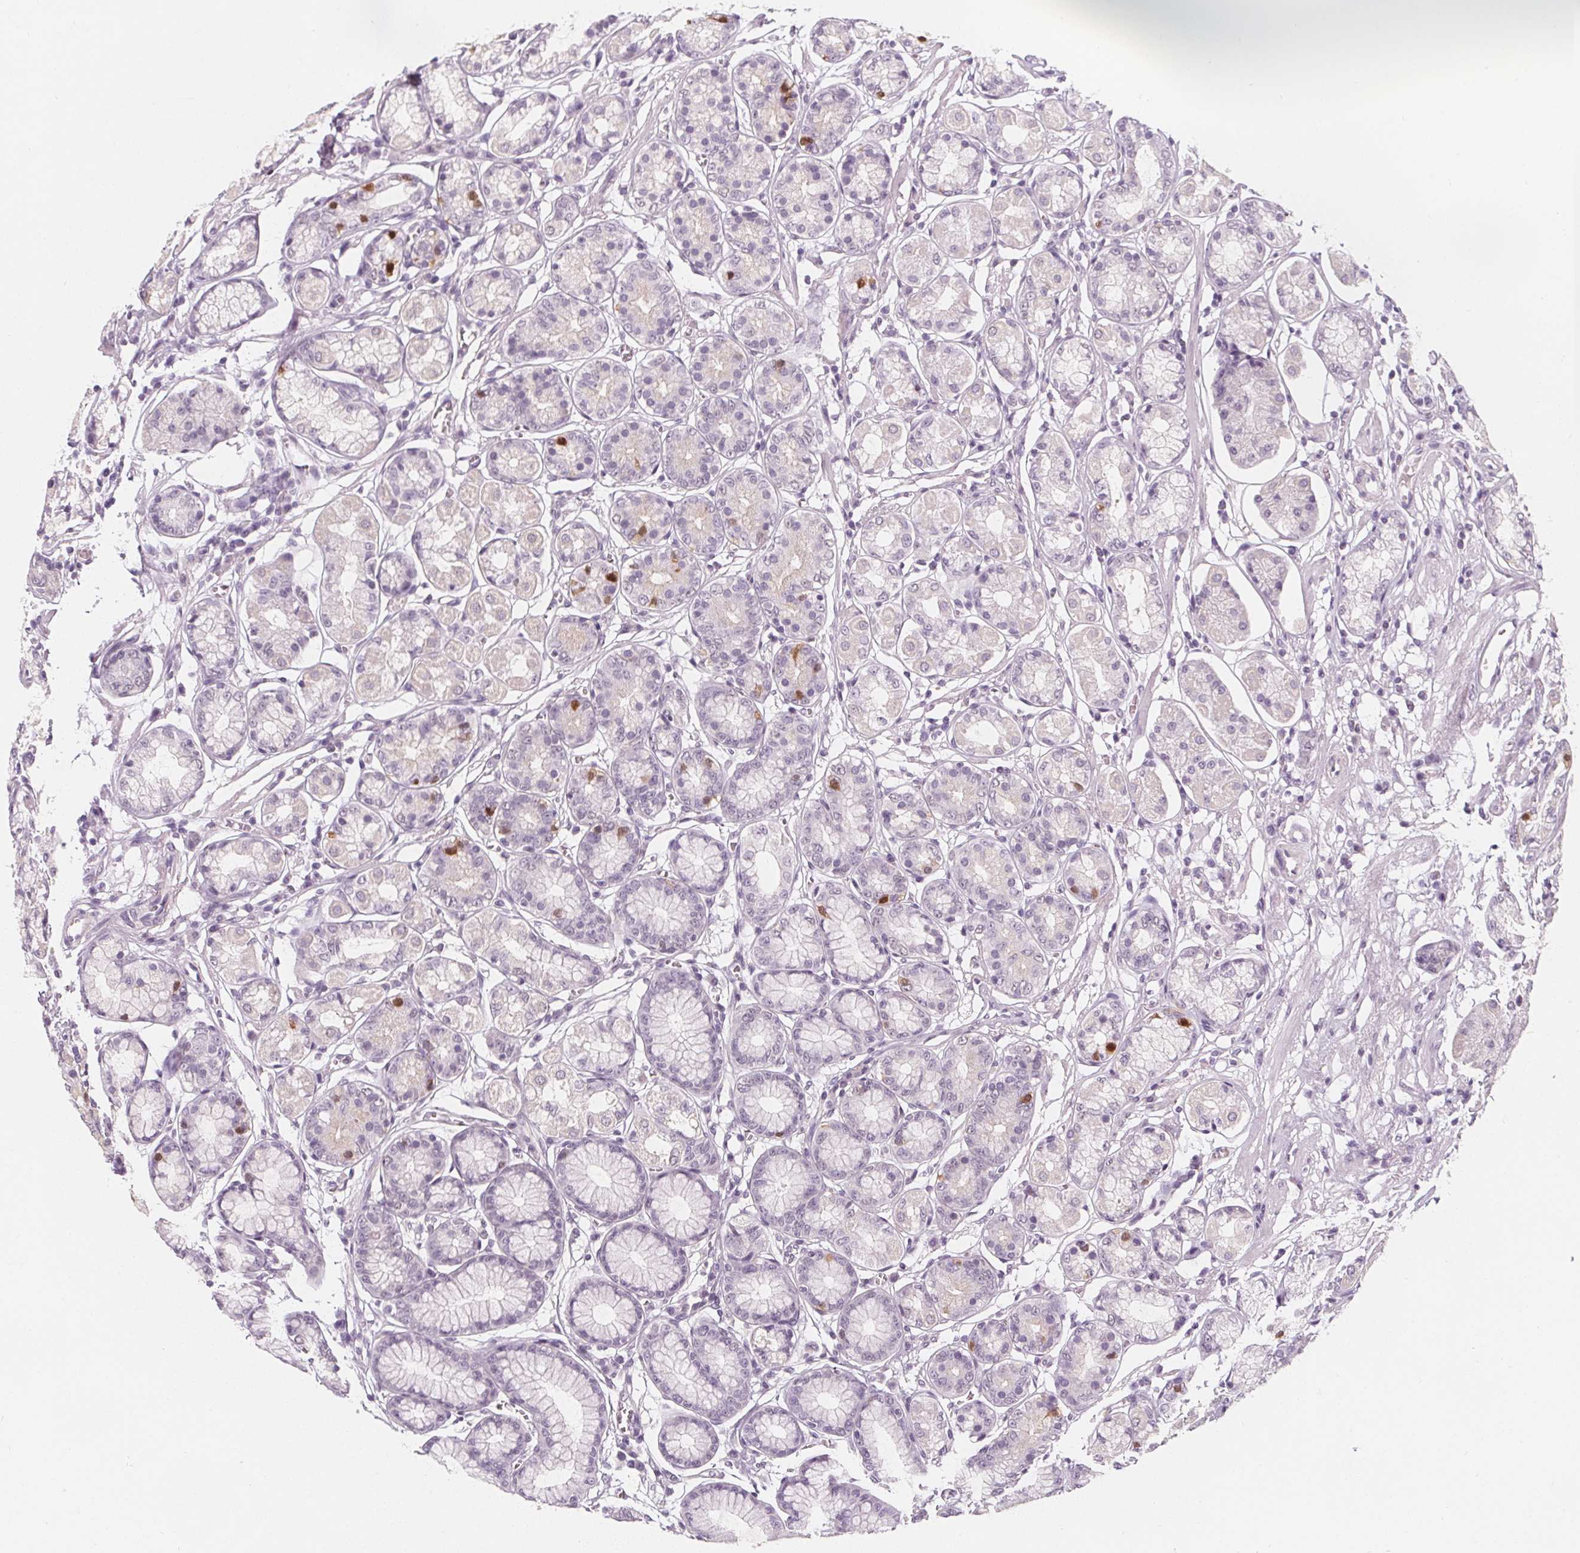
{"staining": {"intensity": "moderate", "quantity": "<25%", "location": "nuclear"}, "tissue": "stomach", "cell_type": "Glandular cells", "image_type": "normal", "snomed": [{"axis": "morphology", "description": "Normal tissue, NOS"}, {"axis": "topography", "description": "Stomach"}, {"axis": "topography", "description": "Stomach, lower"}], "caption": "This photomicrograph exhibits immunohistochemistry (IHC) staining of benign stomach, with low moderate nuclear staining in approximately <25% of glandular cells.", "gene": "DBX2", "patient": {"sex": "male", "age": 76}}